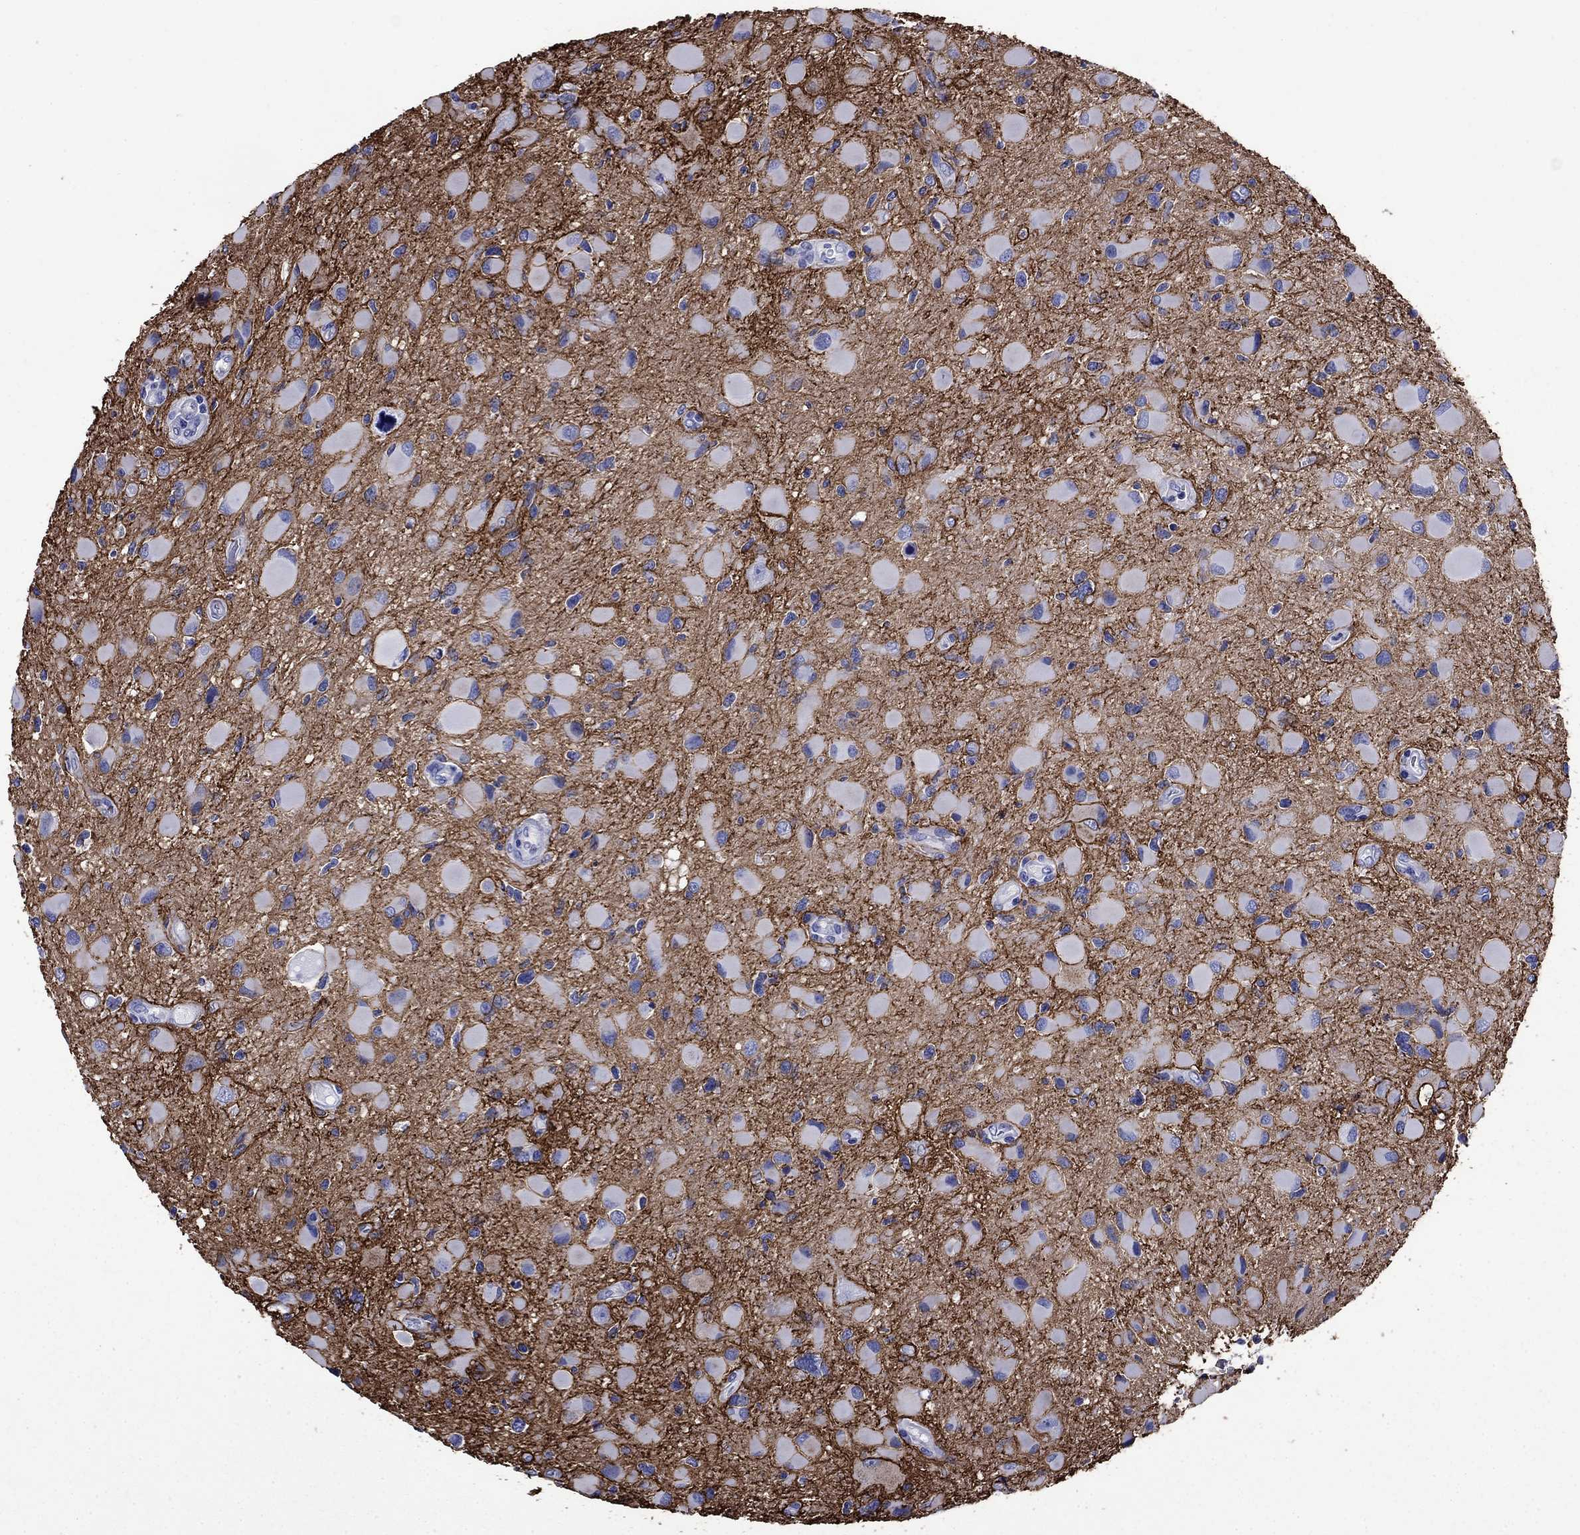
{"staining": {"intensity": "negative", "quantity": "none", "location": "none"}, "tissue": "glioma", "cell_type": "Tumor cells", "image_type": "cancer", "snomed": [{"axis": "morphology", "description": "Glioma, malignant, Low grade"}, {"axis": "topography", "description": "Brain"}], "caption": "IHC of human glioma demonstrates no expression in tumor cells.", "gene": "SLC1A2", "patient": {"sex": "female", "age": 32}}